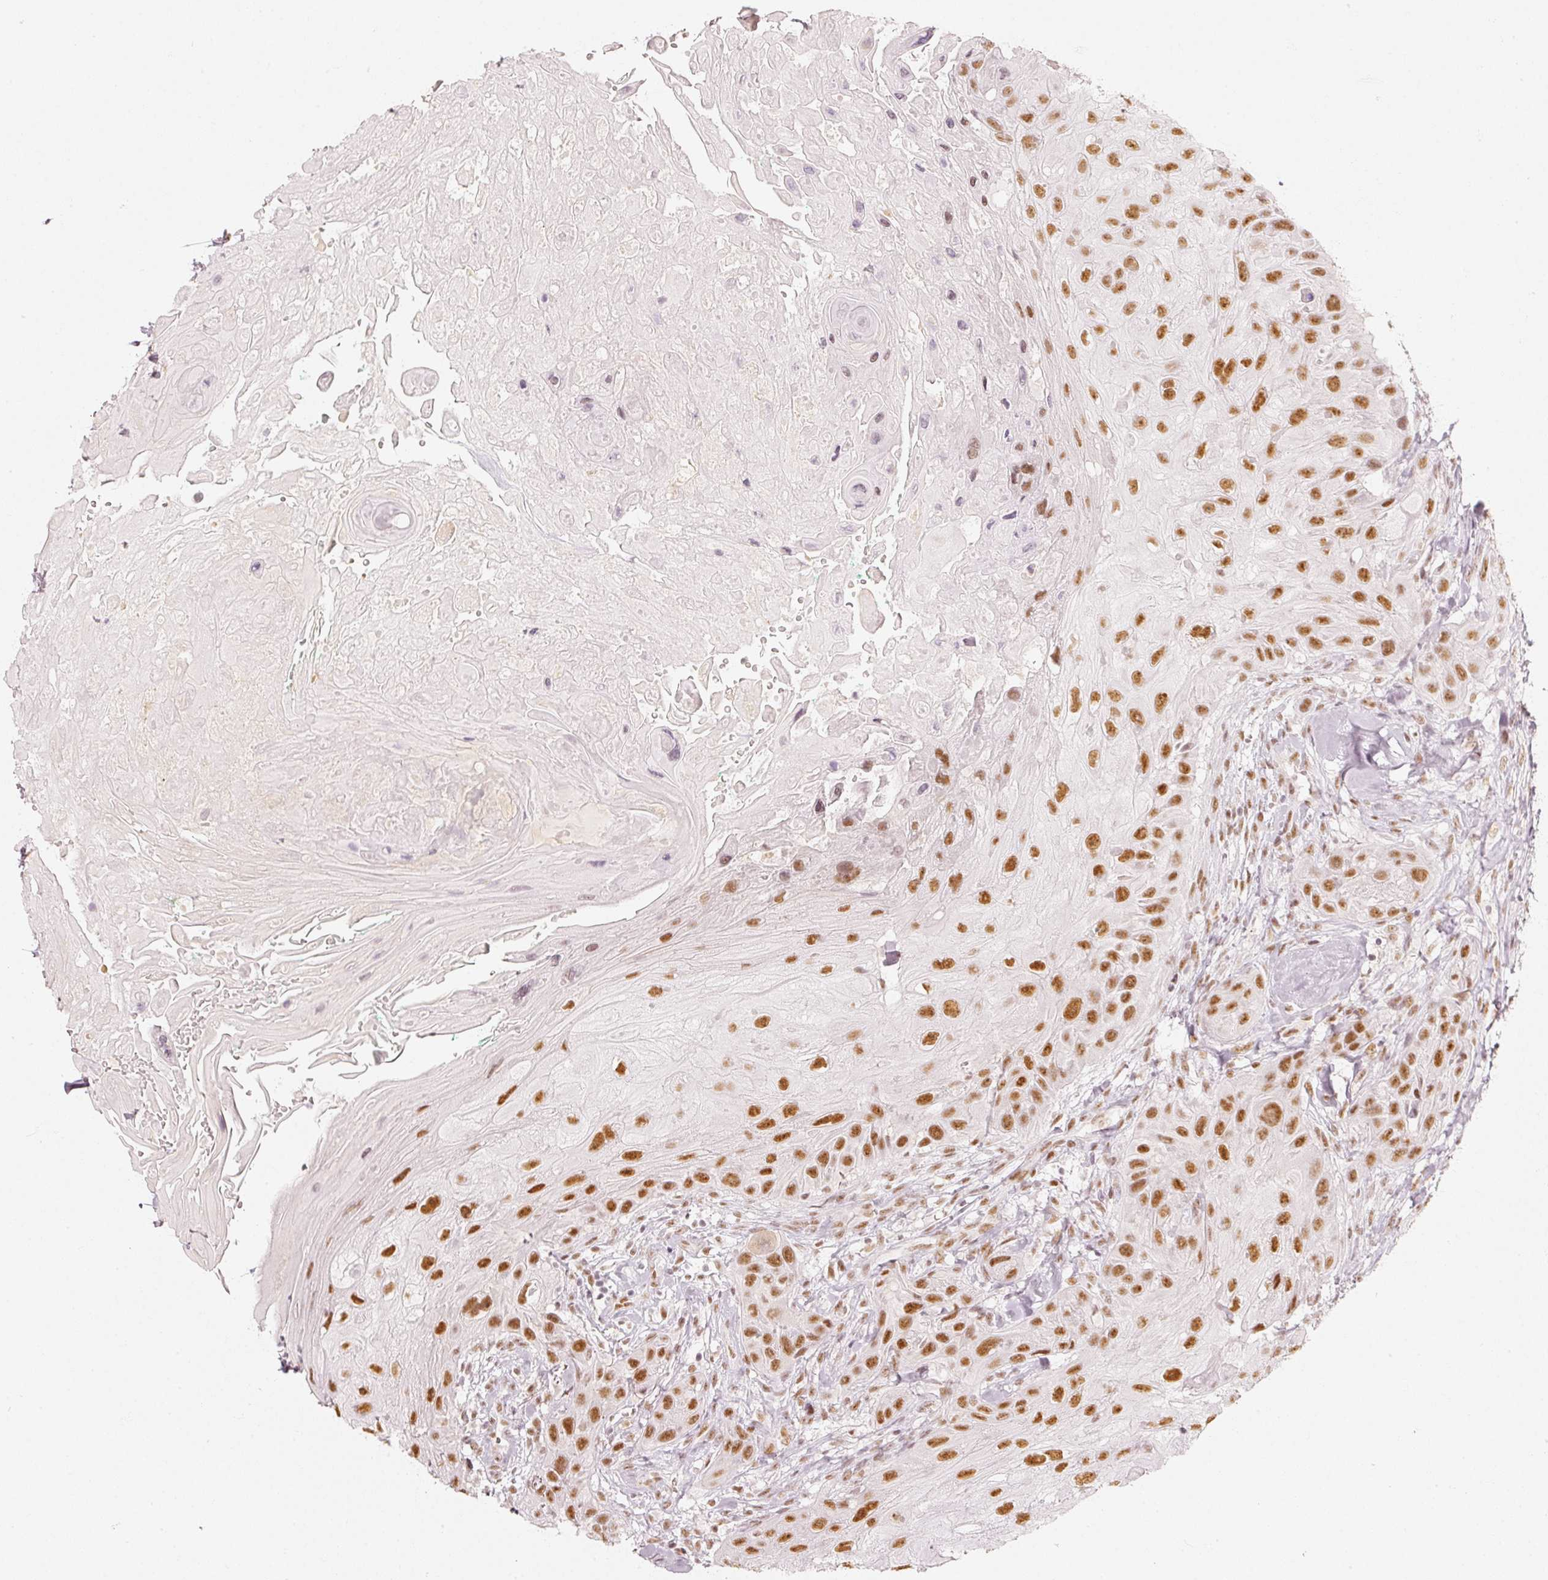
{"staining": {"intensity": "strong", "quantity": ">75%", "location": "nuclear"}, "tissue": "head and neck cancer", "cell_type": "Tumor cells", "image_type": "cancer", "snomed": [{"axis": "morphology", "description": "Squamous cell carcinoma, NOS"}, {"axis": "topography", "description": "Head-Neck"}], "caption": "The immunohistochemical stain labels strong nuclear expression in tumor cells of head and neck cancer tissue.", "gene": "PPP1R10", "patient": {"sex": "male", "age": 81}}